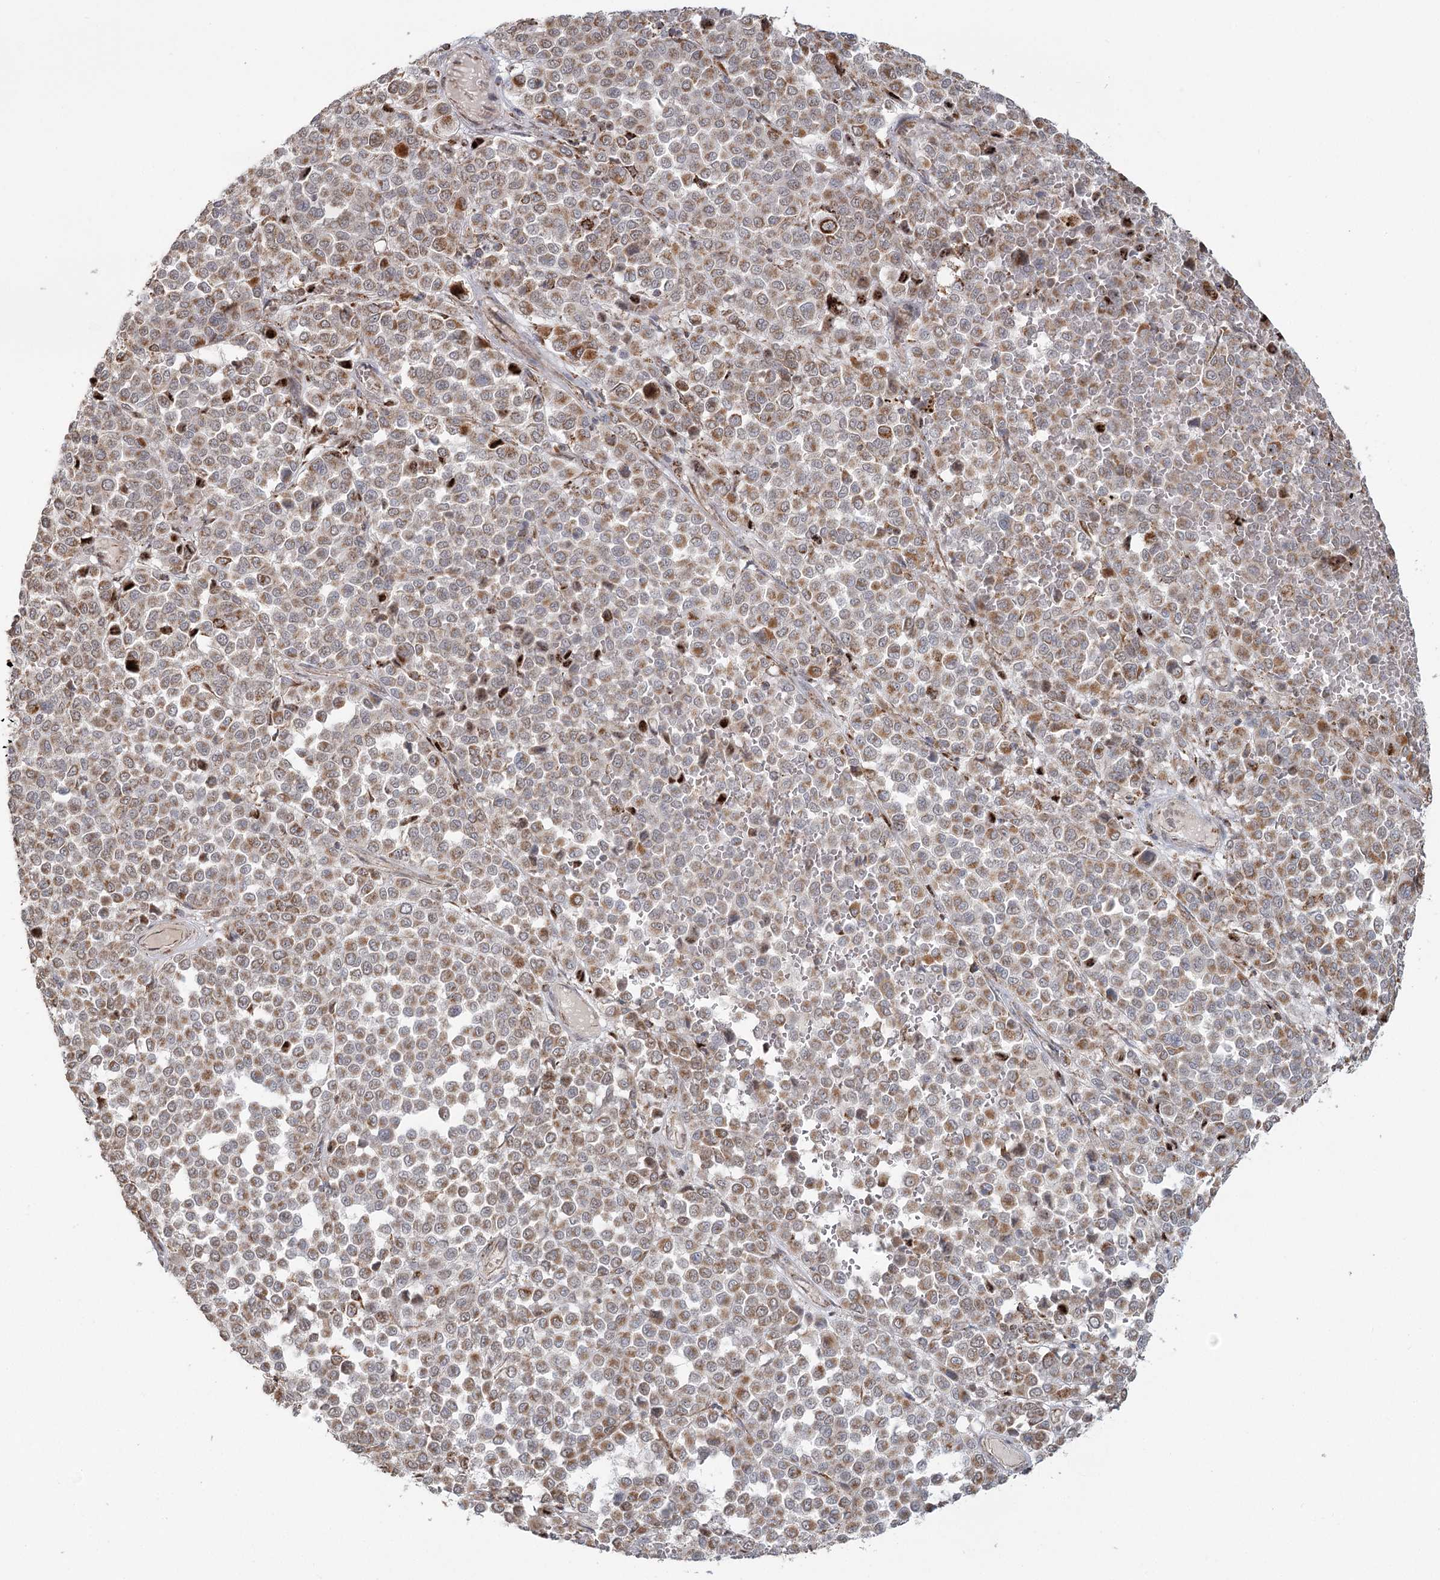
{"staining": {"intensity": "moderate", "quantity": ">75%", "location": "cytoplasmic/membranous"}, "tissue": "melanoma", "cell_type": "Tumor cells", "image_type": "cancer", "snomed": [{"axis": "morphology", "description": "Malignant melanoma, Metastatic site"}, {"axis": "topography", "description": "Pancreas"}], "caption": "Malignant melanoma (metastatic site) stained with a brown dye reveals moderate cytoplasmic/membranous positive expression in approximately >75% of tumor cells.", "gene": "LACTB", "patient": {"sex": "female", "age": 30}}